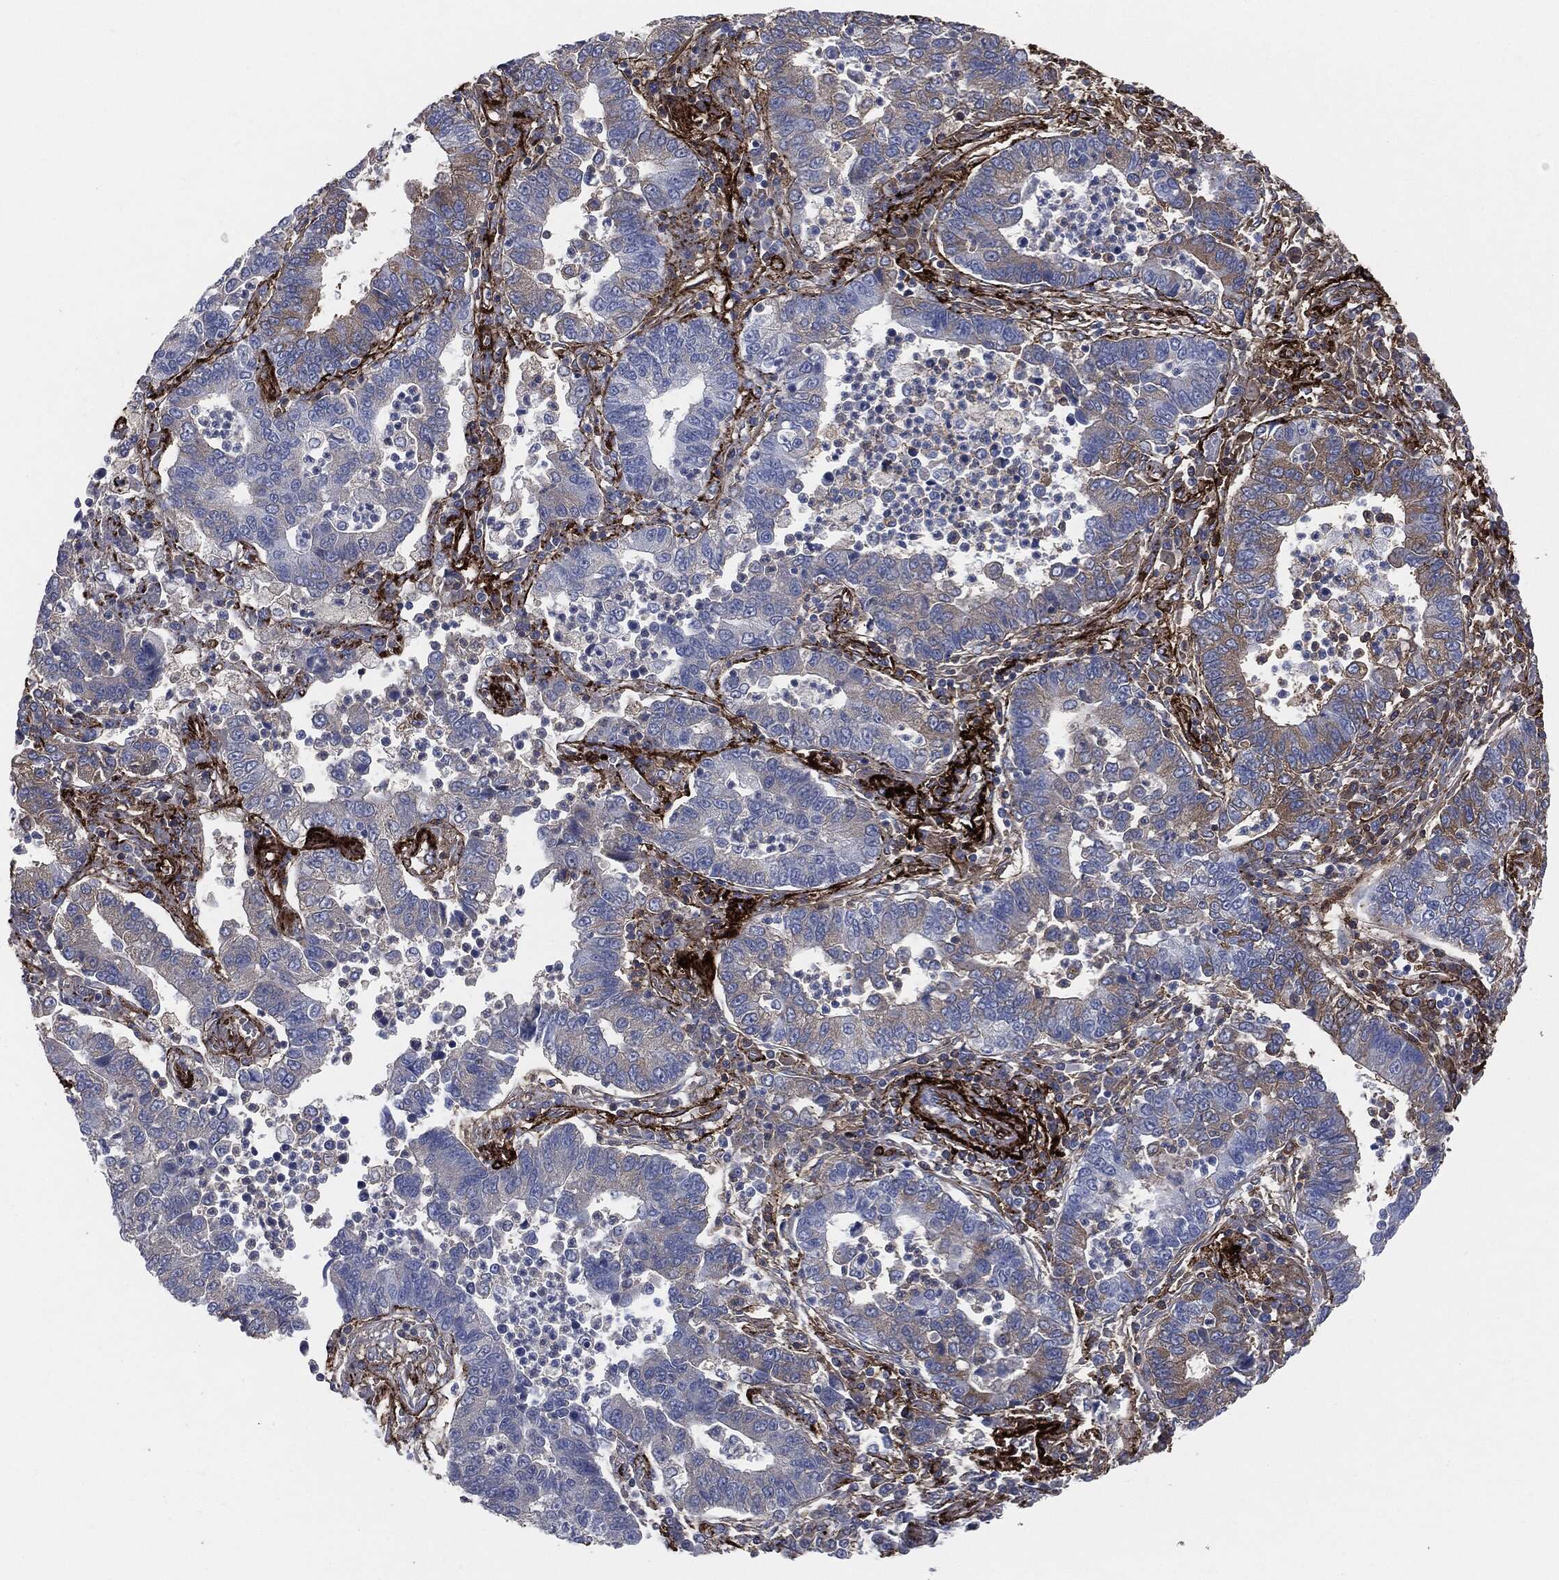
{"staining": {"intensity": "strong", "quantity": "<25%", "location": "cytoplasmic/membranous"}, "tissue": "lung cancer", "cell_type": "Tumor cells", "image_type": "cancer", "snomed": [{"axis": "morphology", "description": "Adenocarcinoma, NOS"}, {"axis": "topography", "description": "Lung"}], "caption": "Adenocarcinoma (lung) tissue shows strong cytoplasmic/membranous expression in about <25% of tumor cells", "gene": "APOB", "patient": {"sex": "female", "age": 57}}